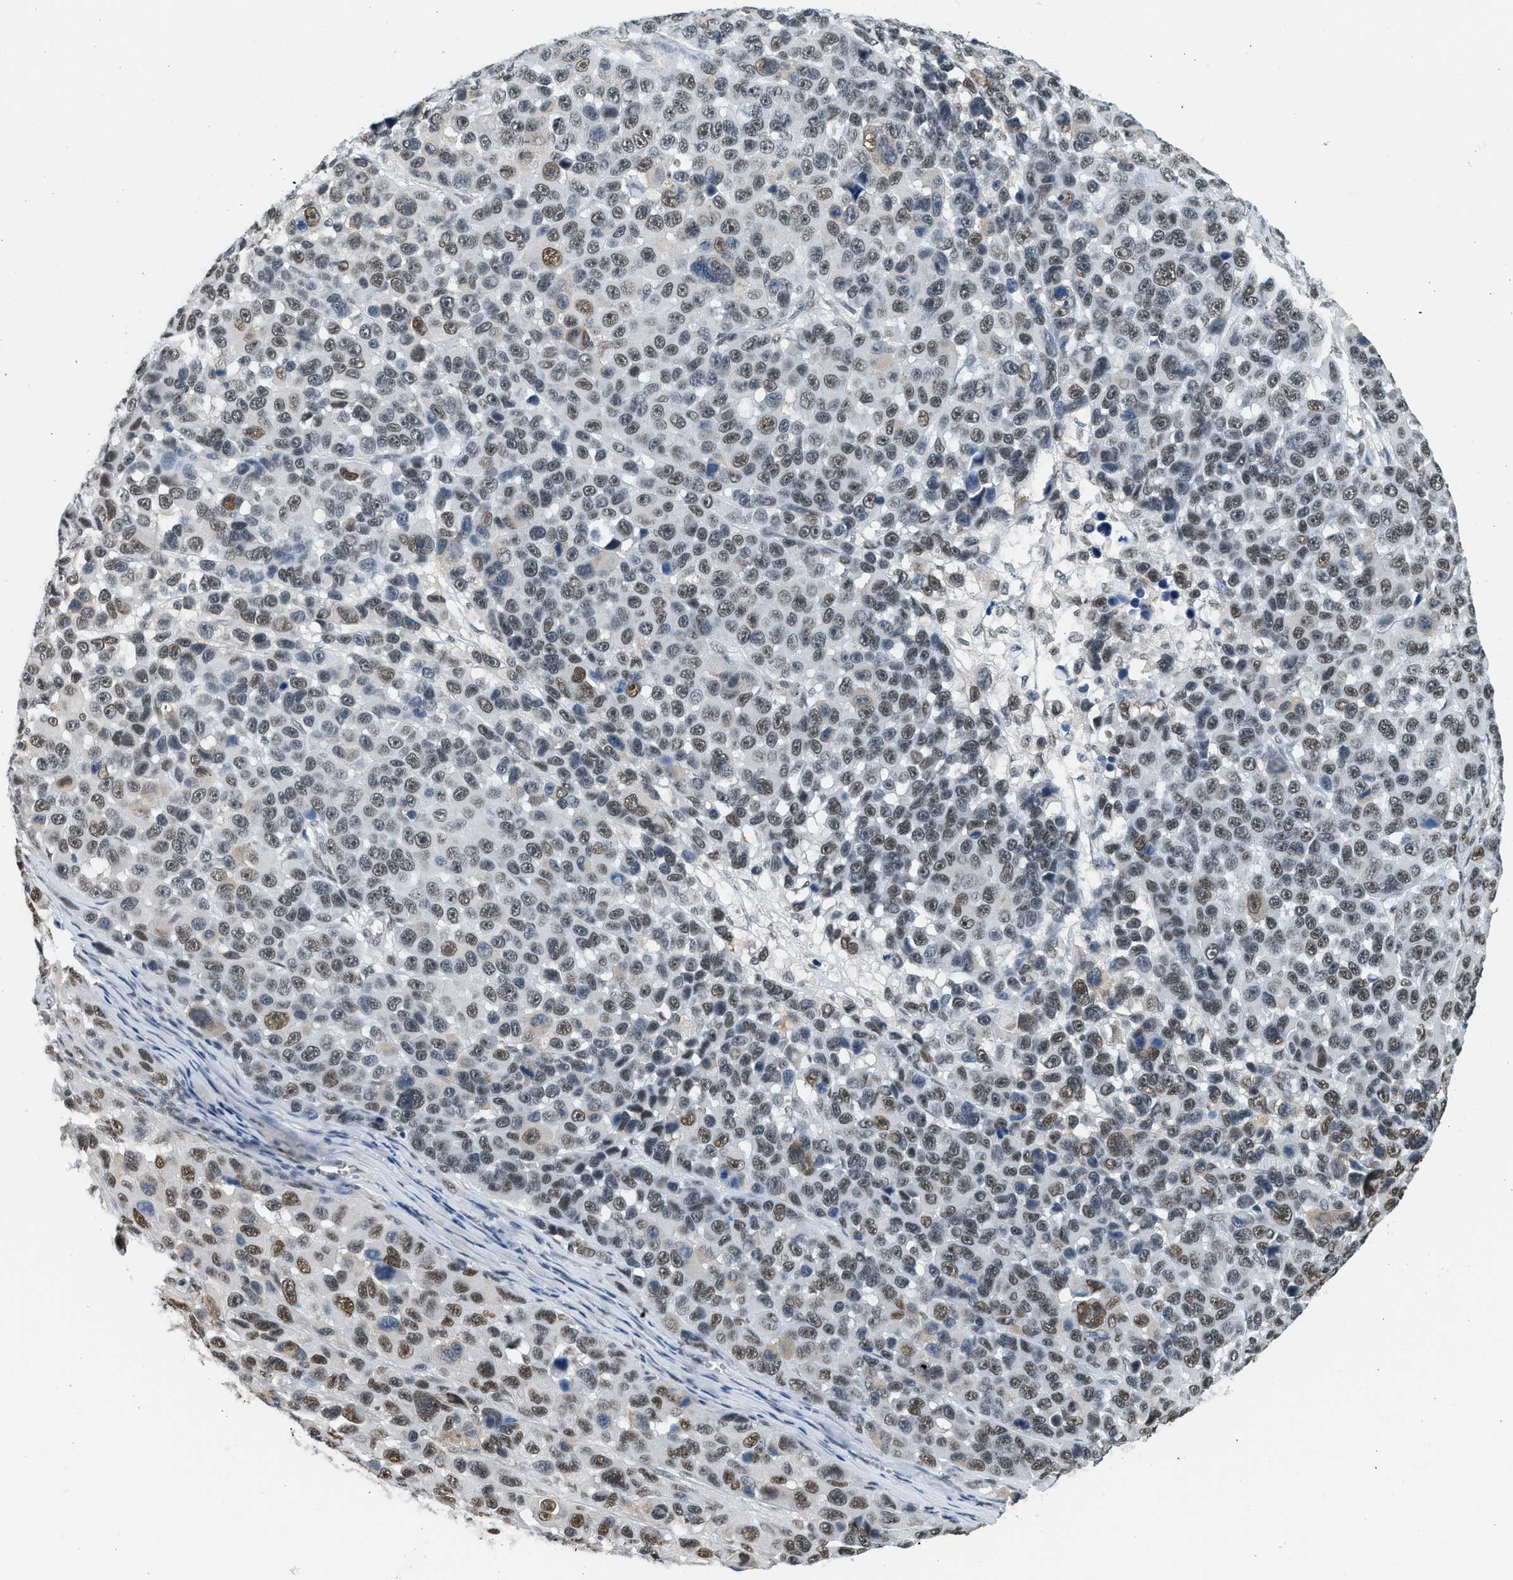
{"staining": {"intensity": "moderate", "quantity": ">75%", "location": "nuclear"}, "tissue": "melanoma", "cell_type": "Tumor cells", "image_type": "cancer", "snomed": [{"axis": "morphology", "description": "Malignant melanoma, NOS"}, {"axis": "topography", "description": "Skin"}], "caption": "The immunohistochemical stain shows moderate nuclear positivity in tumor cells of malignant melanoma tissue. (IHC, brightfield microscopy, high magnification).", "gene": "HIPK1", "patient": {"sex": "male", "age": 53}}